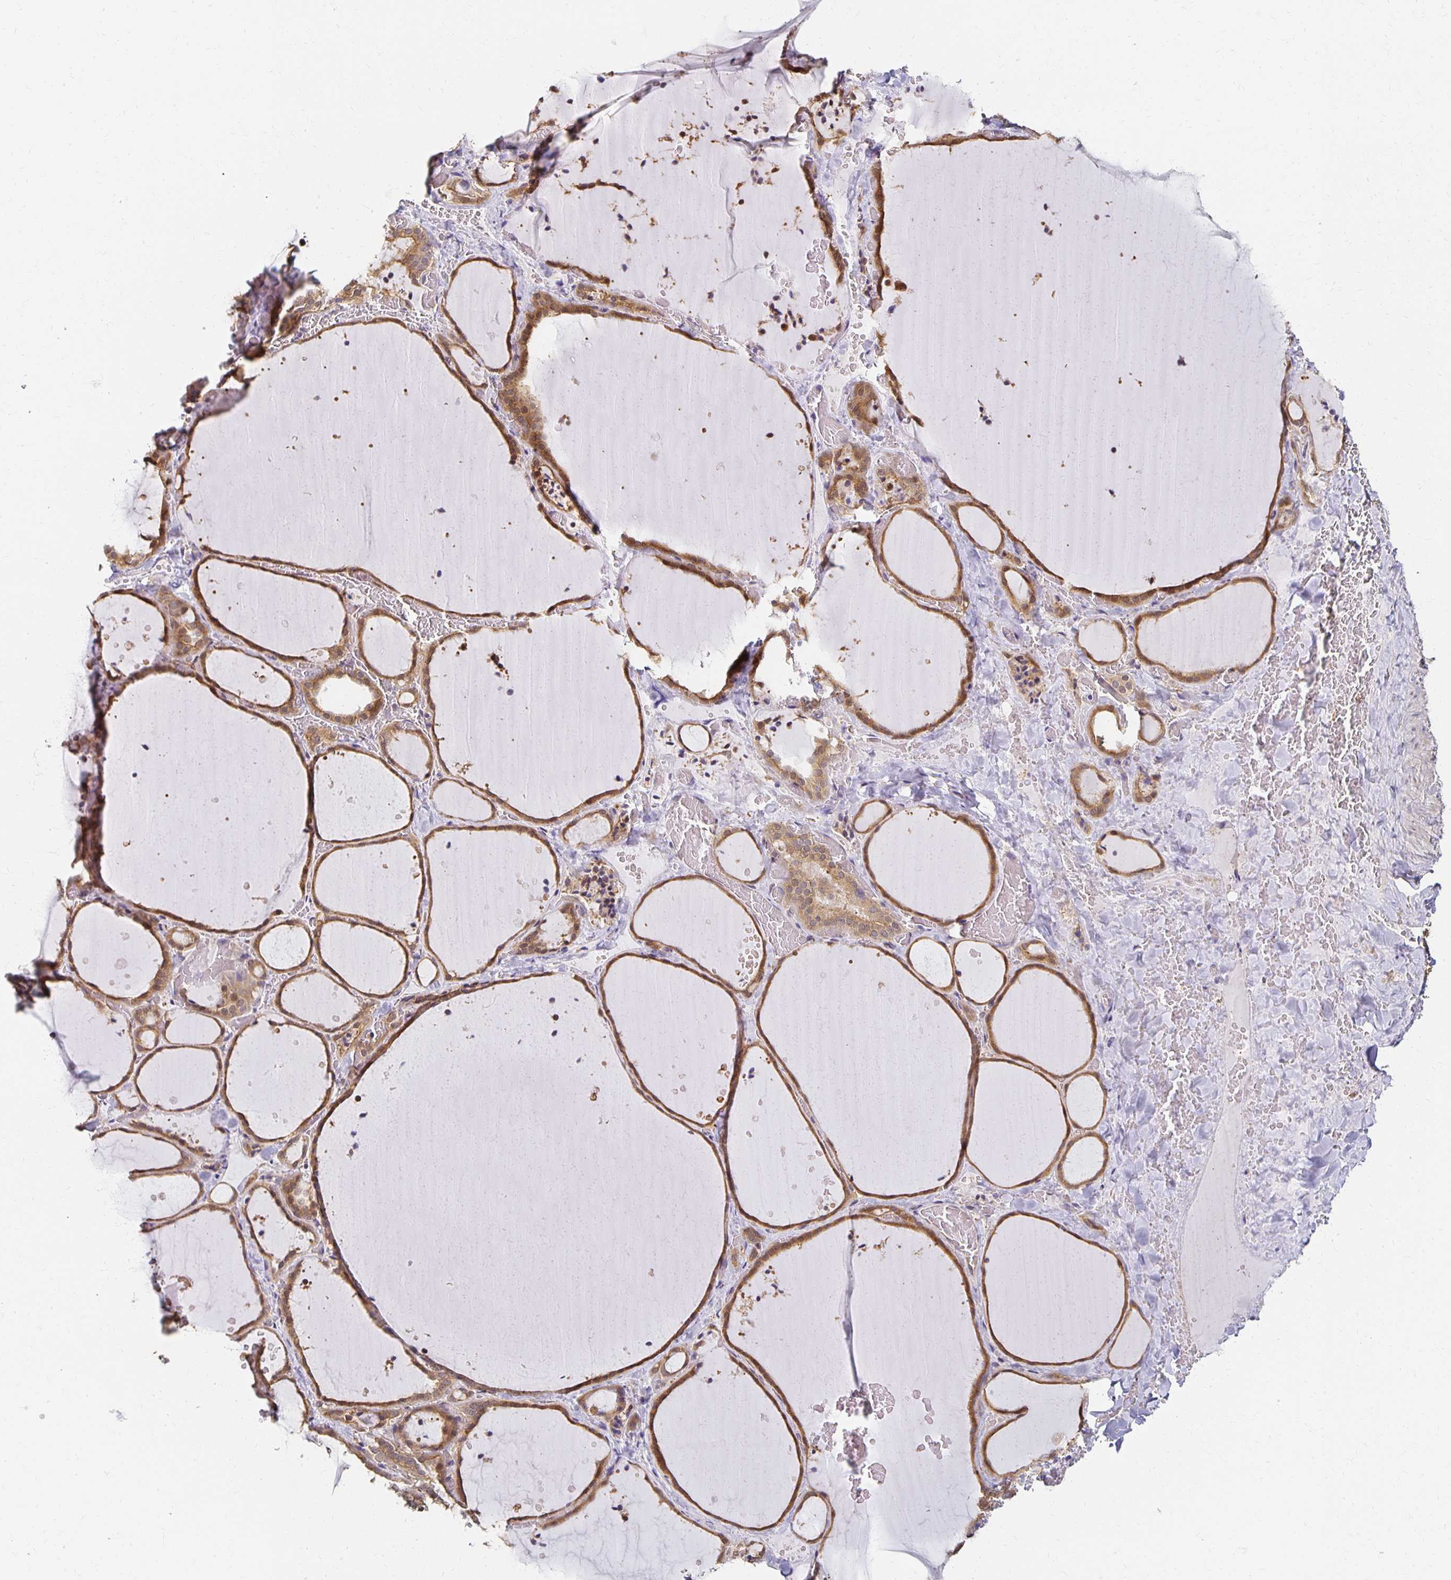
{"staining": {"intensity": "moderate", "quantity": ">75%", "location": "cytoplasmic/membranous"}, "tissue": "thyroid gland", "cell_type": "Glandular cells", "image_type": "normal", "snomed": [{"axis": "morphology", "description": "Normal tissue, NOS"}, {"axis": "topography", "description": "Thyroid gland"}], "caption": "The histopathology image exhibits staining of unremarkable thyroid gland, revealing moderate cytoplasmic/membranous protein expression (brown color) within glandular cells.", "gene": "SORL1", "patient": {"sex": "female", "age": 36}}